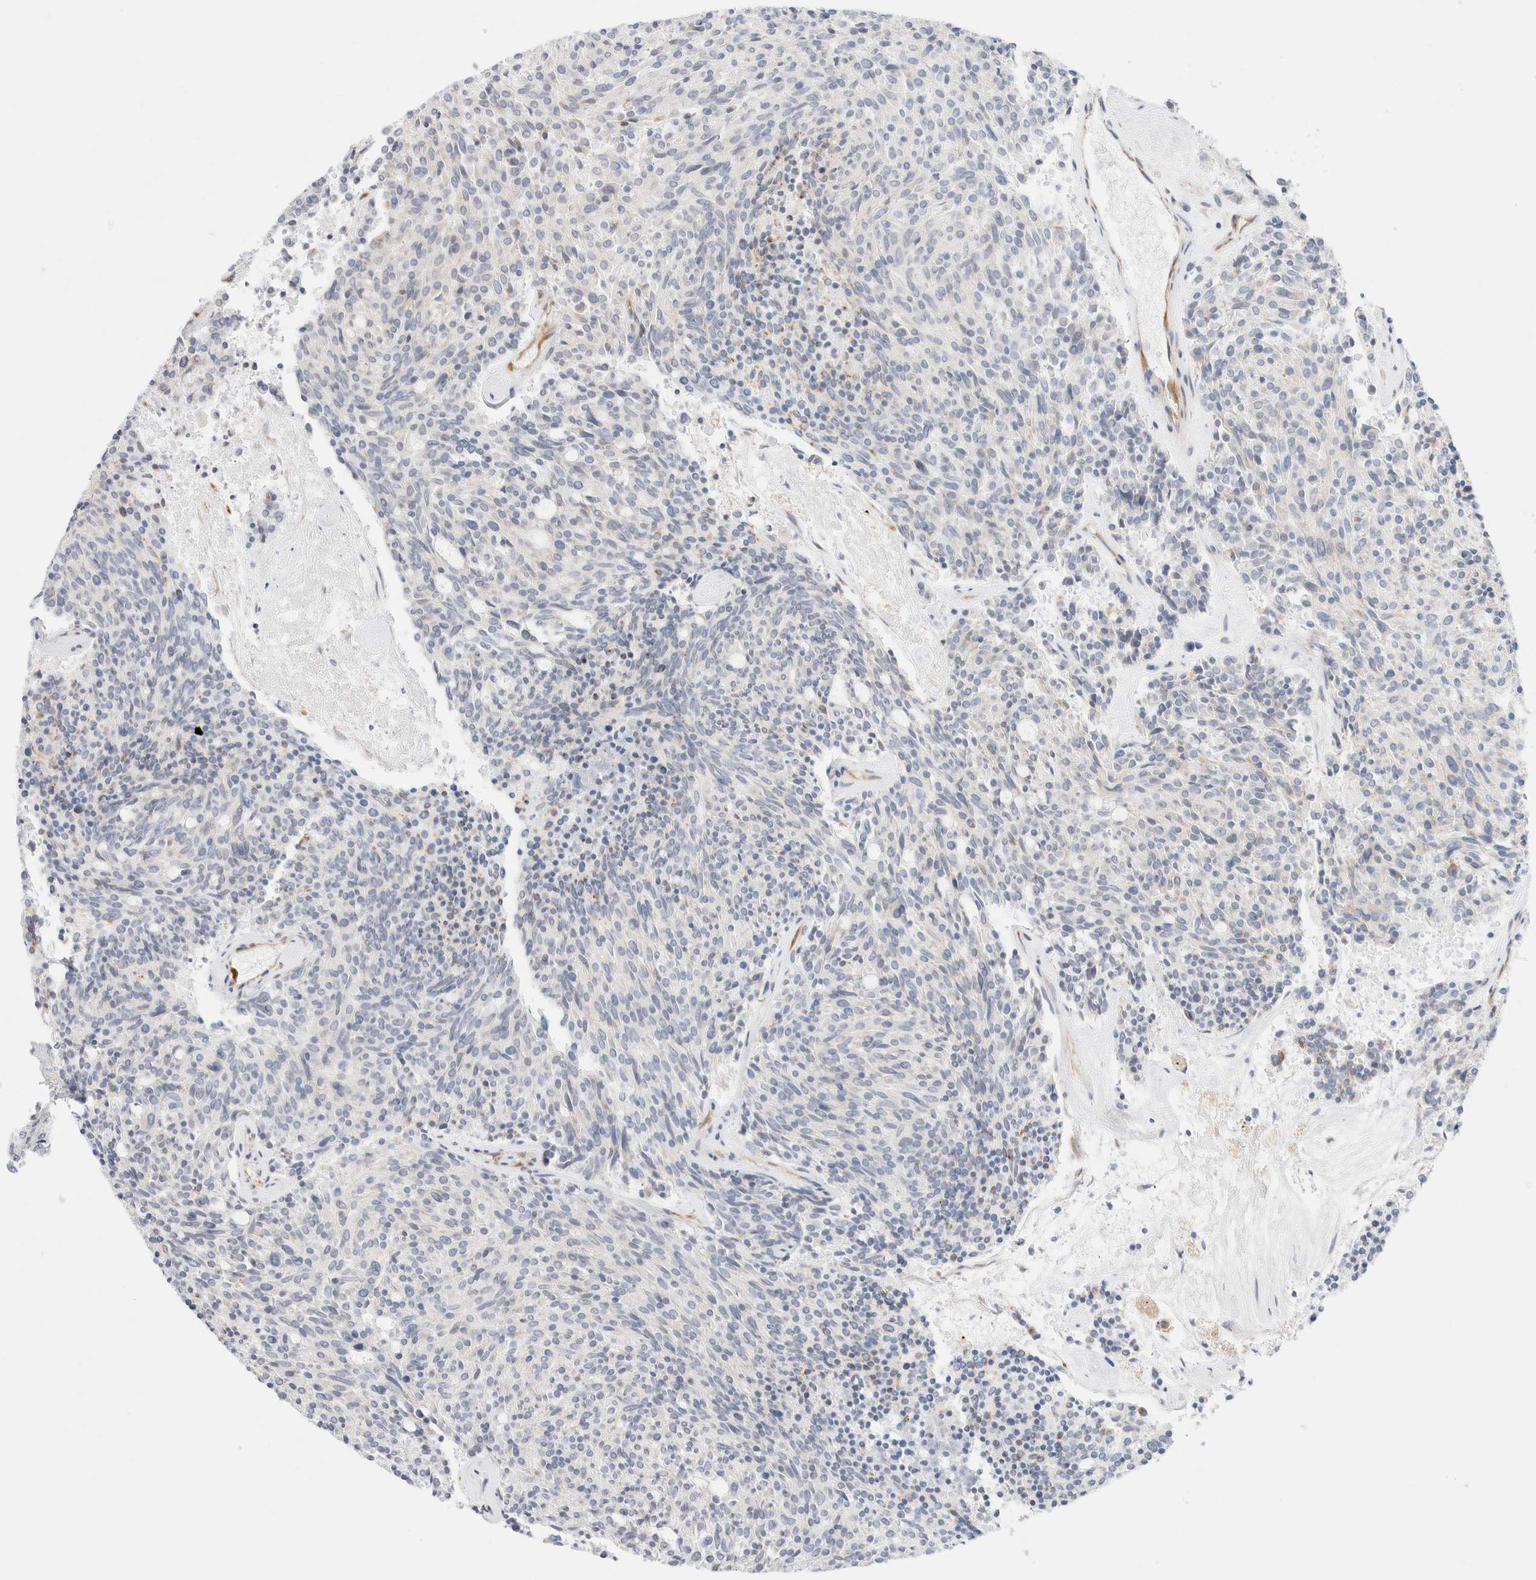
{"staining": {"intensity": "negative", "quantity": "none", "location": "none"}, "tissue": "carcinoid", "cell_type": "Tumor cells", "image_type": "cancer", "snomed": [{"axis": "morphology", "description": "Carcinoid, malignant, NOS"}, {"axis": "topography", "description": "Pancreas"}], "caption": "Histopathology image shows no significant protein staining in tumor cells of malignant carcinoid.", "gene": "SLC25A48", "patient": {"sex": "female", "age": 54}}